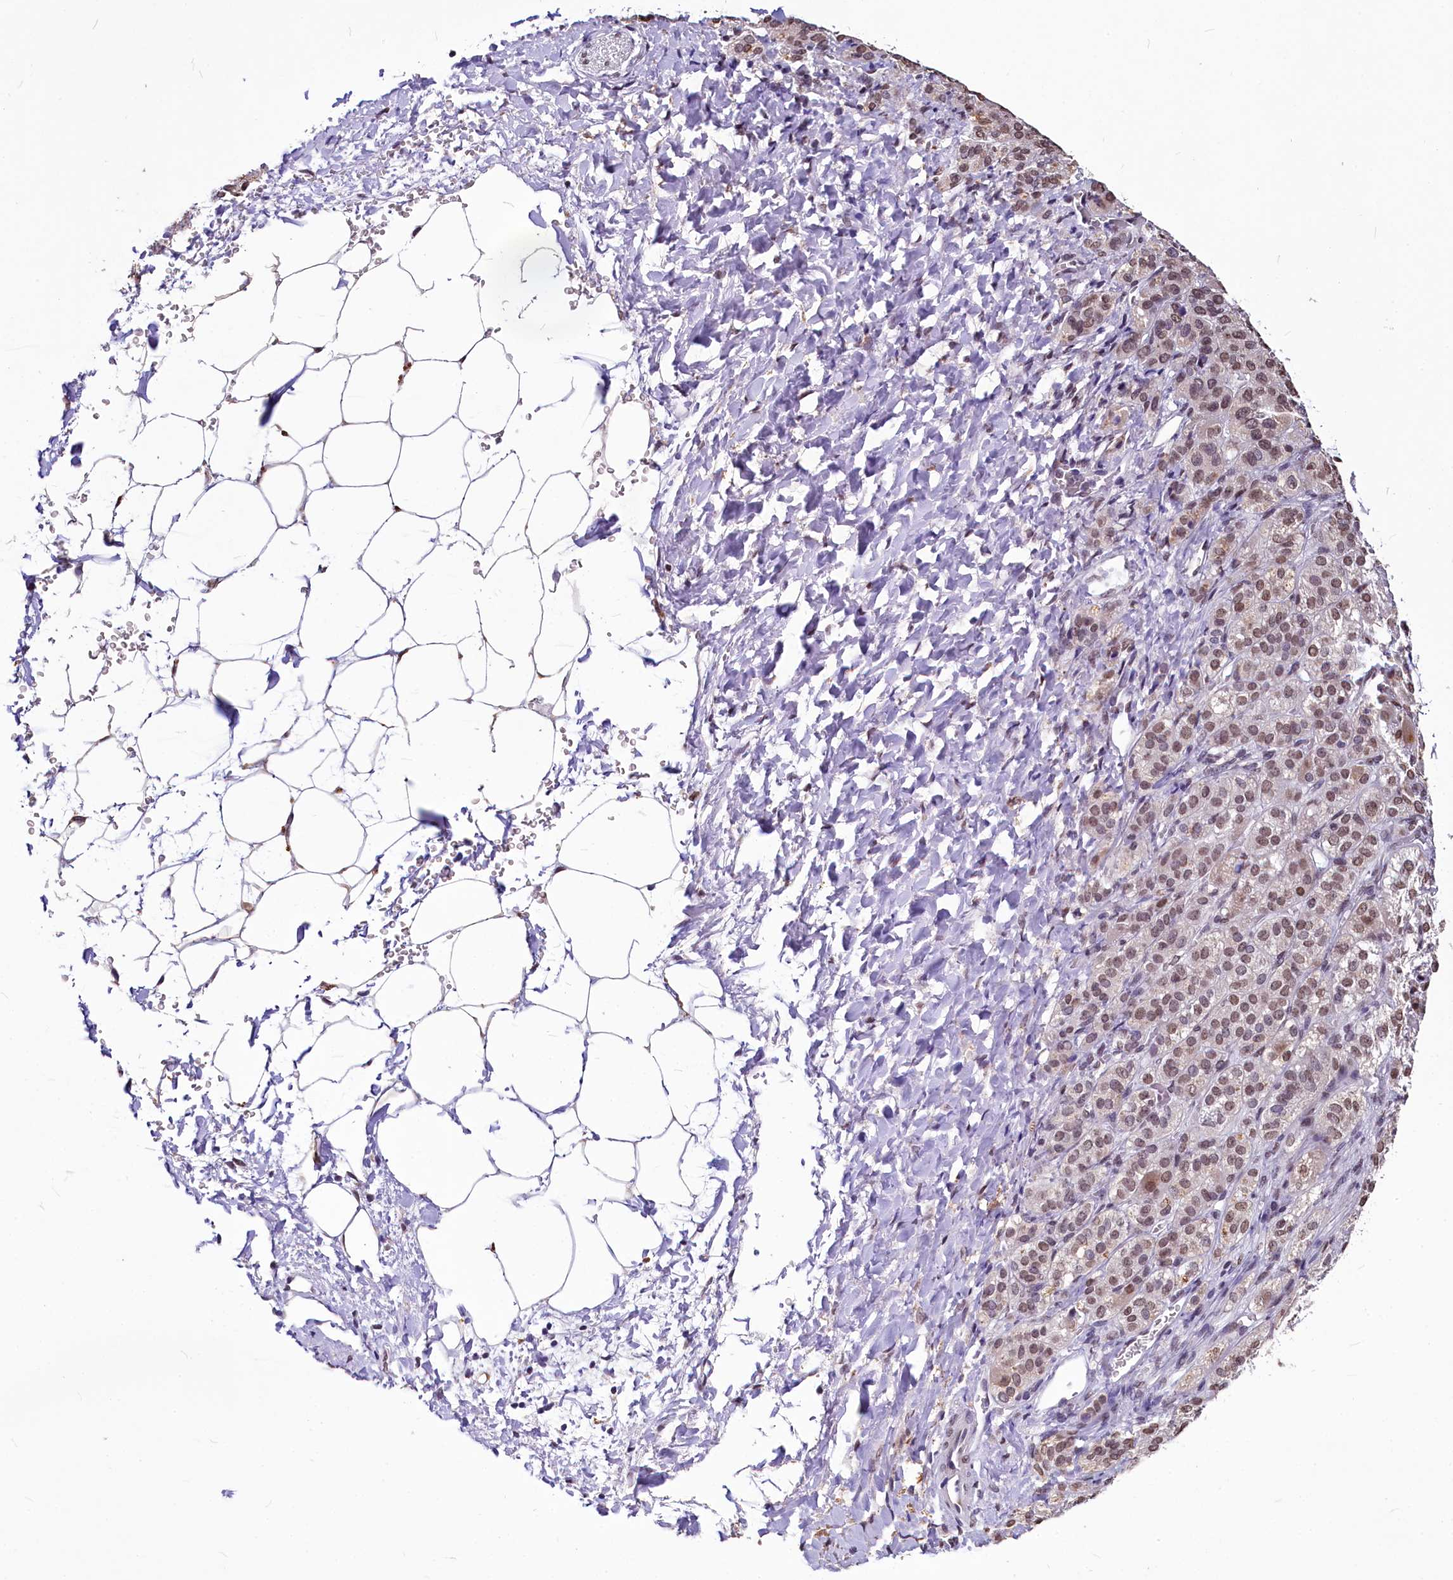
{"staining": {"intensity": "moderate", "quantity": ">75%", "location": "nuclear"}, "tissue": "adrenal gland", "cell_type": "Glandular cells", "image_type": "normal", "snomed": [{"axis": "morphology", "description": "Normal tissue, NOS"}, {"axis": "topography", "description": "Adrenal gland"}], "caption": "Moderate nuclear expression is seen in approximately >75% of glandular cells in normal adrenal gland. (Stains: DAB in brown, nuclei in blue, Microscopy: brightfield microscopy at high magnification).", "gene": "PARPBP", "patient": {"sex": "female", "age": 57}}